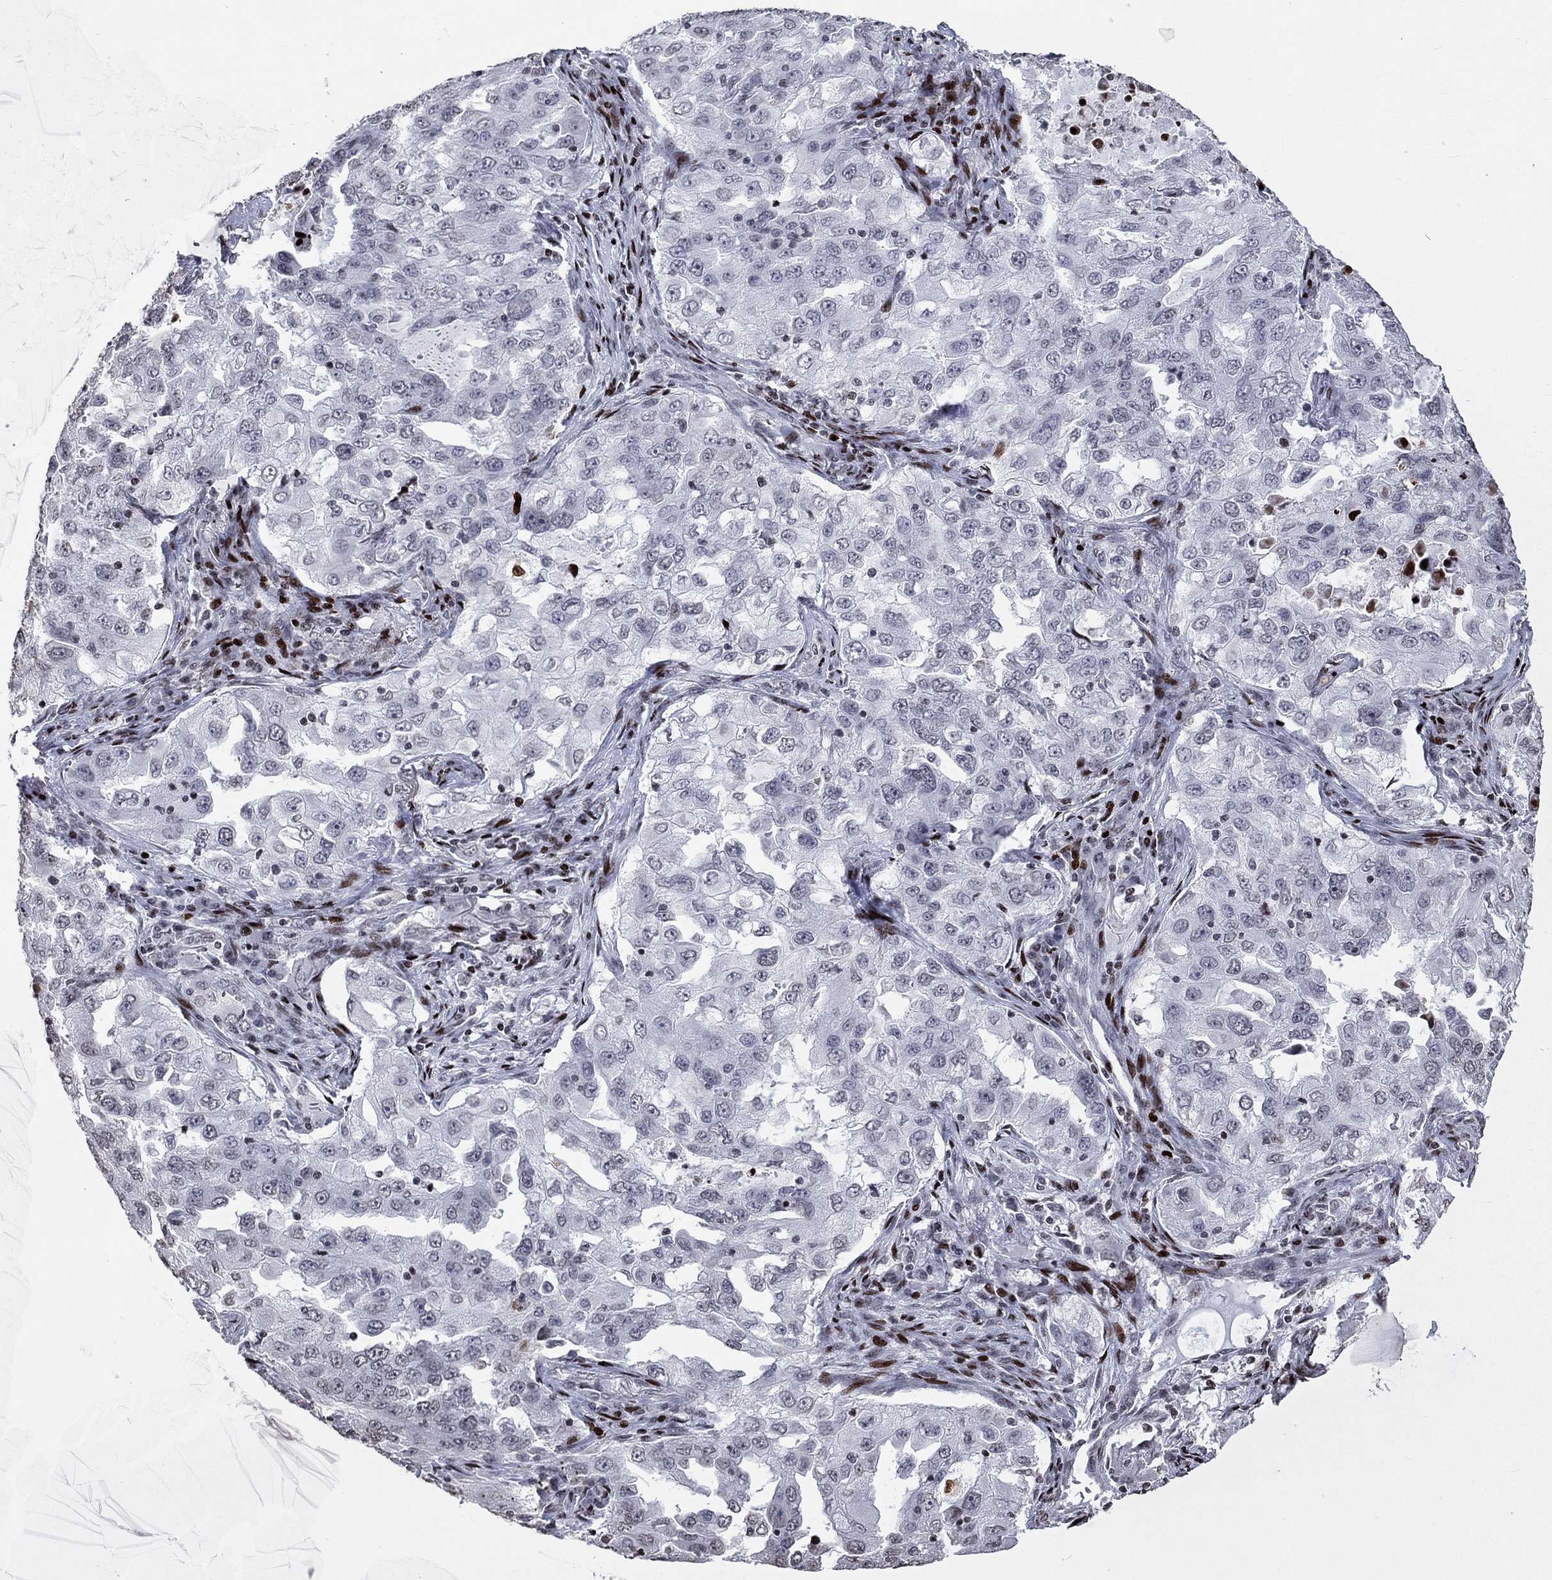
{"staining": {"intensity": "negative", "quantity": "none", "location": "none"}, "tissue": "lung cancer", "cell_type": "Tumor cells", "image_type": "cancer", "snomed": [{"axis": "morphology", "description": "Adenocarcinoma, NOS"}, {"axis": "topography", "description": "Lung"}], "caption": "Protein analysis of lung adenocarcinoma displays no significant positivity in tumor cells.", "gene": "SRSF3", "patient": {"sex": "female", "age": 61}}